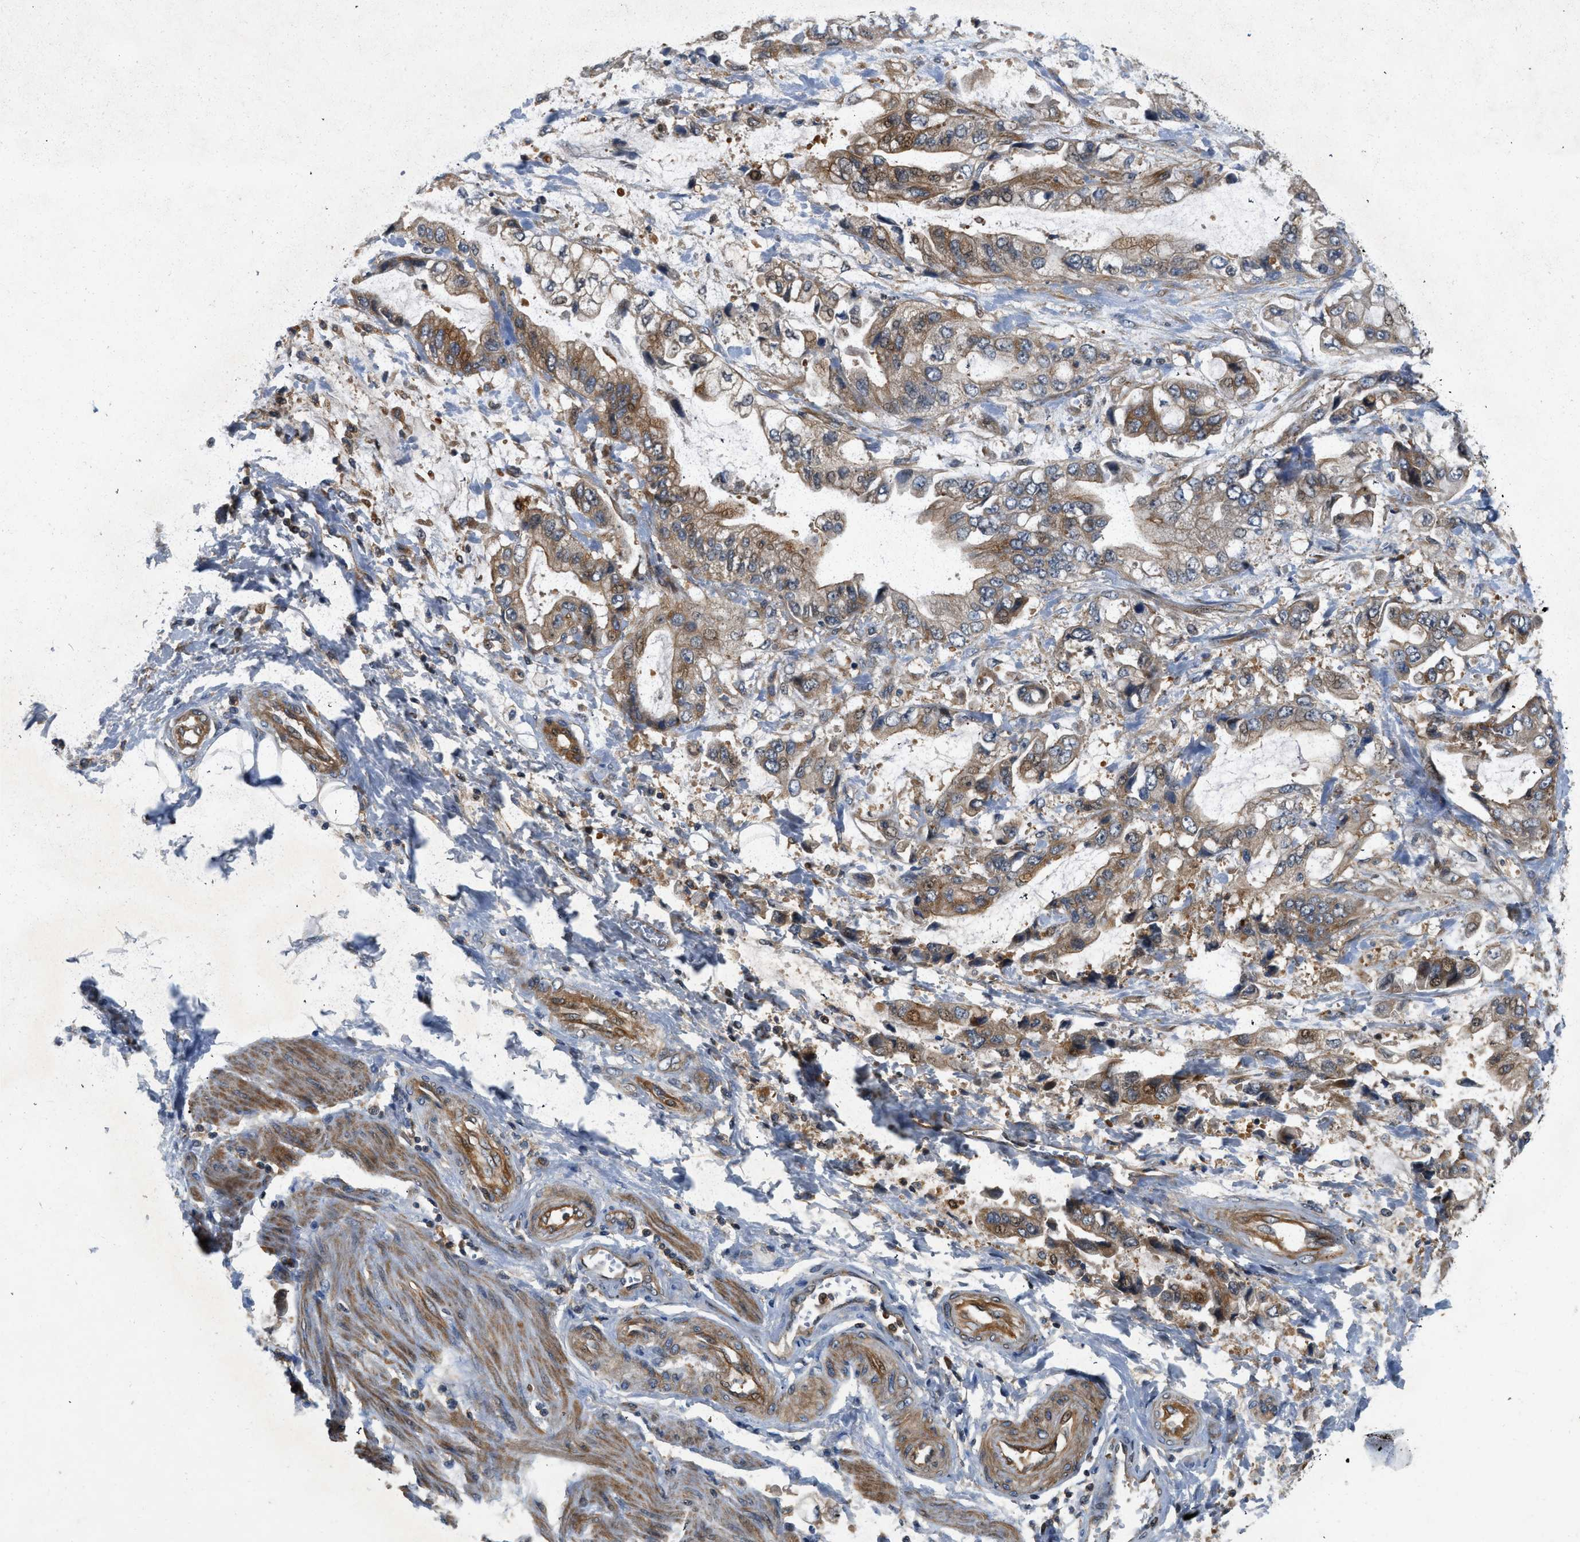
{"staining": {"intensity": "moderate", "quantity": ">75%", "location": "cytoplasmic/membranous"}, "tissue": "stomach cancer", "cell_type": "Tumor cells", "image_type": "cancer", "snomed": [{"axis": "morphology", "description": "Normal tissue, NOS"}, {"axis": "morphology", "description": "Adenocarcinoma, NOS"}, {"axis": "topography", "description": "Stomach"}], "caption": "About >75% of tumor cells in human stomach adenocarcinoma demonstrate moderate cytoplasmic/membranous protein expression as visualized by brown immunohistochemical staining.", "gene": "GPR31", "patient": {"sex": "male", "age": 62}}